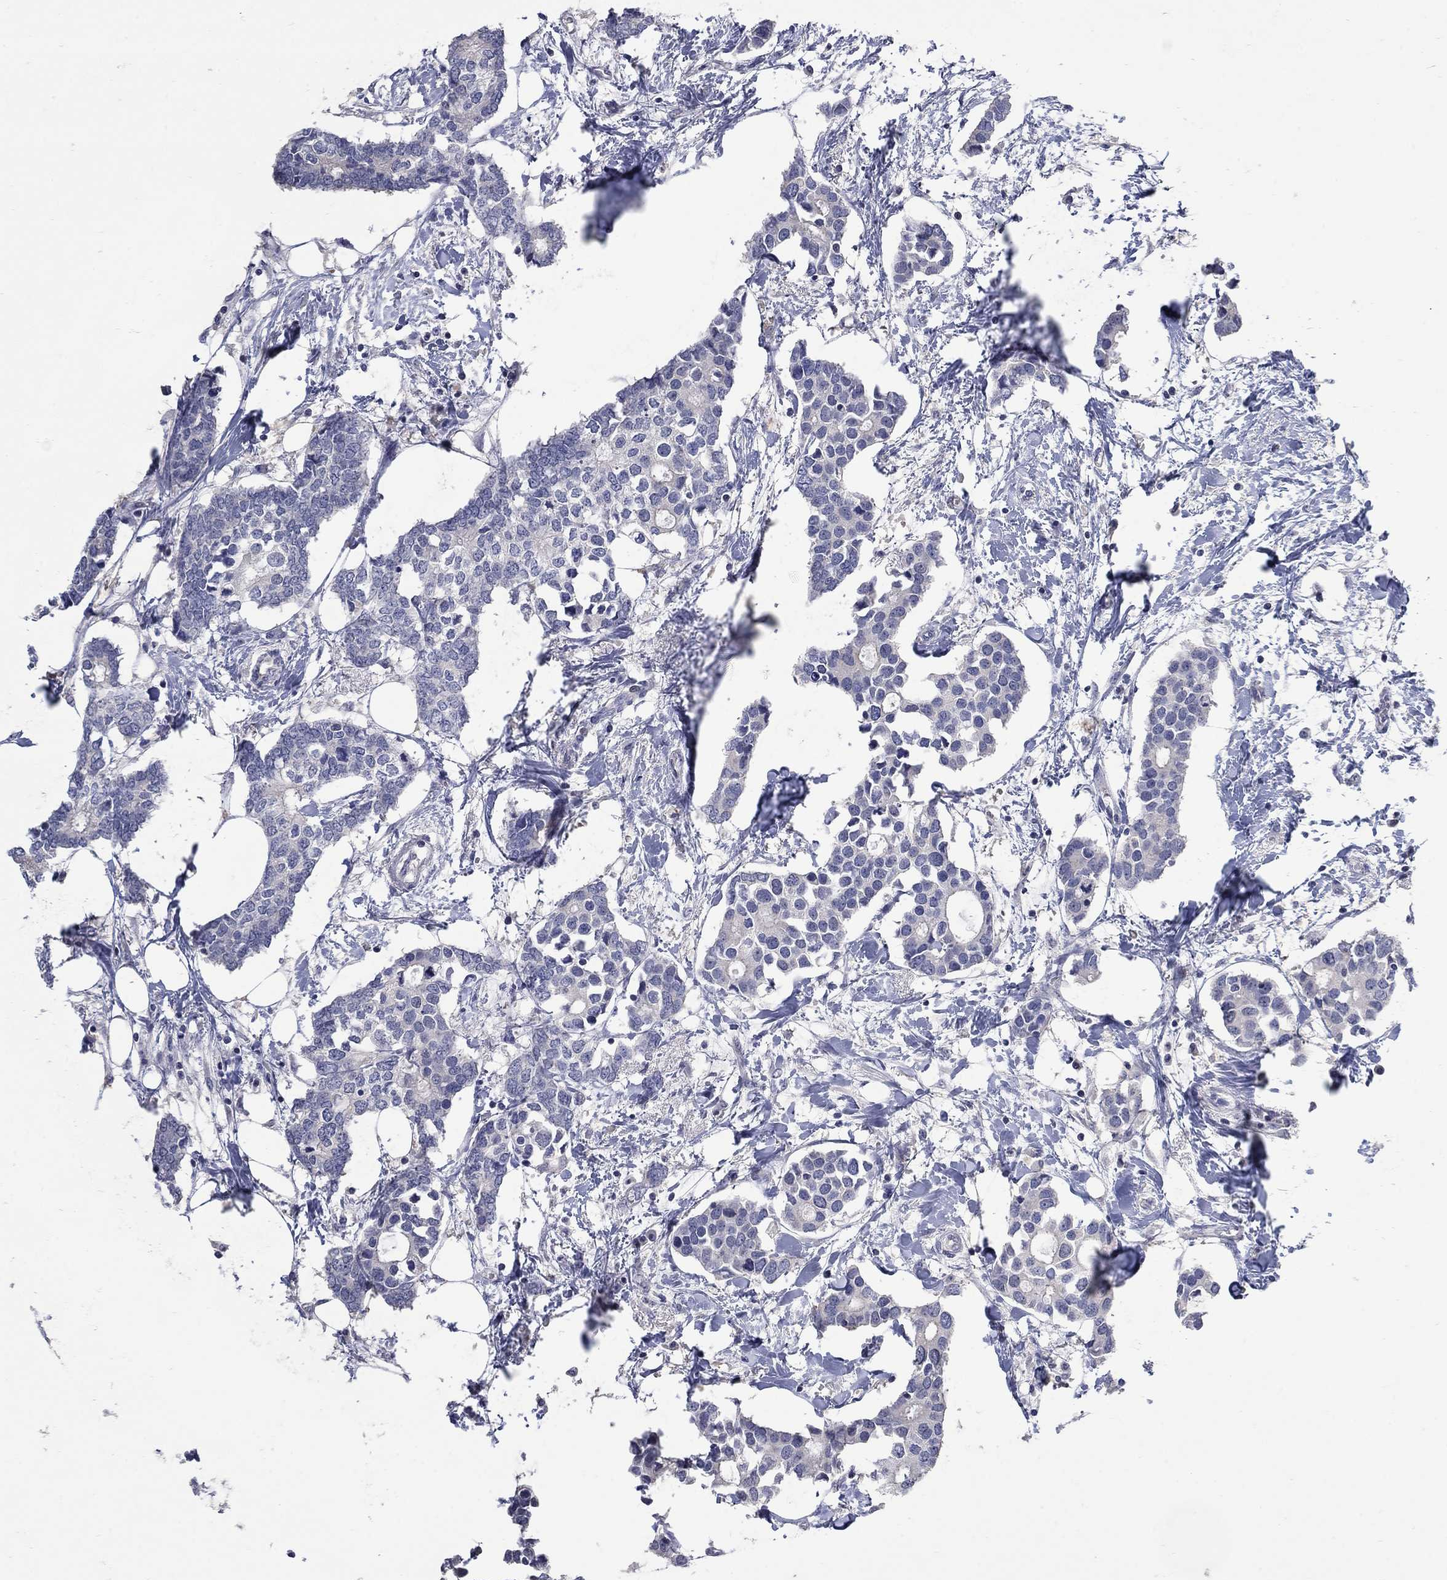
{"staining": {"intensity": "negative", "quantity": "none", "location": "none"}, "tissue": "breast cancer", "cell_type": "Tumor cells", "image_type": "cancer", "snomed": [{"axis": "morphology", "description": "Duct carcinoma"}, {"axis": "topography", "description": "Breast"}], "caption": "Immunohistochemistry (IHC) image of human breast cancer stained for a protein (brown), which exhibits no expression in tumor cells.", "gene": "CETN1", "patient": {"sex": "female", "age": 83}}